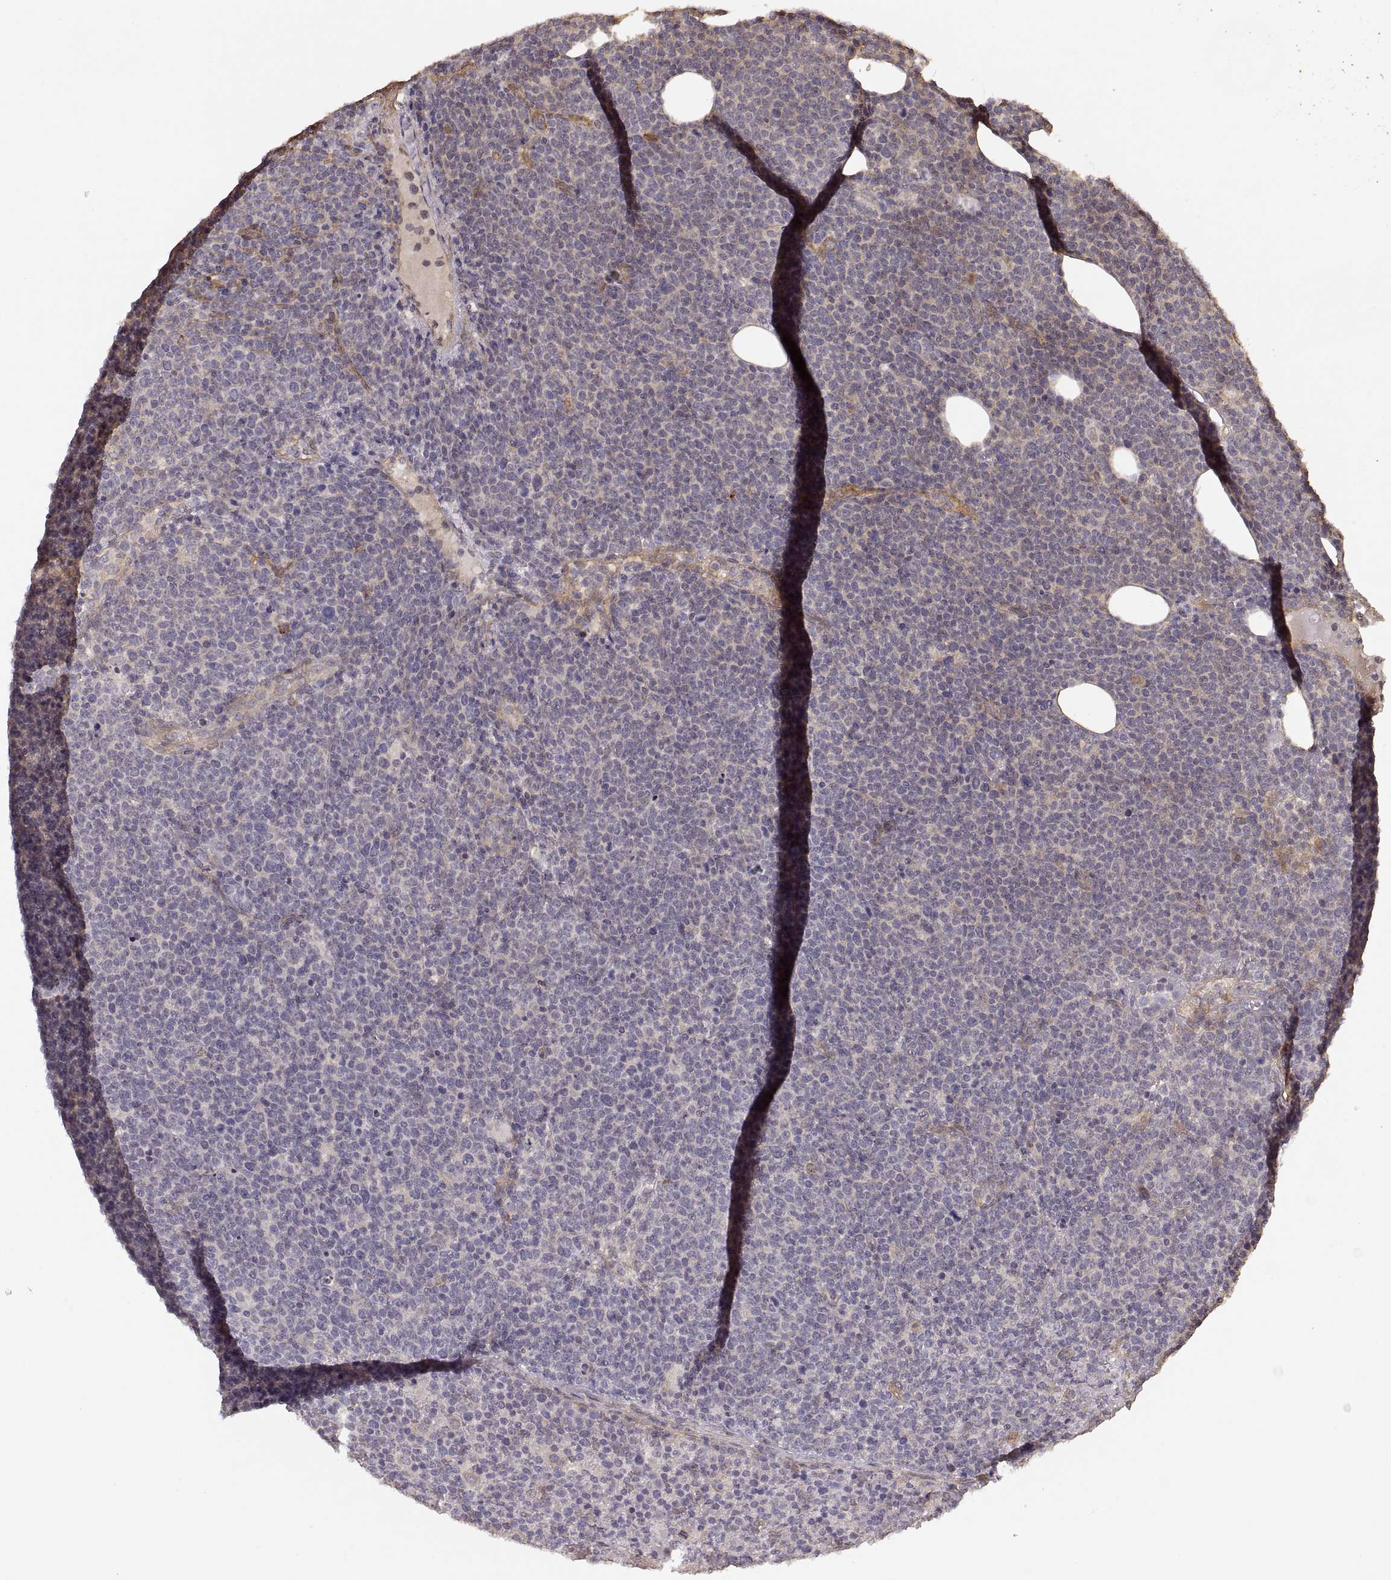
{"staining": {"intensity": "negative", "quantity": "none", "location": "none"}, "tissue": "lymphoma", "cell_type": "Tumor cells", "image_type": "cancer", "snomed": [{"axis": "morphology", "description": "Malignant lymphoma, non-Hodgkin's type, High grade"}, {"axis": "topography", "description": "Lymph node"}], "caption": "Micrograph shows no protein positivity in tumor cells of lymphoma tissue. (DAB IHC with hematoxylin counter stain).", "gene": "LAMA4", "patient": {"sex": "male", "age": 61}}